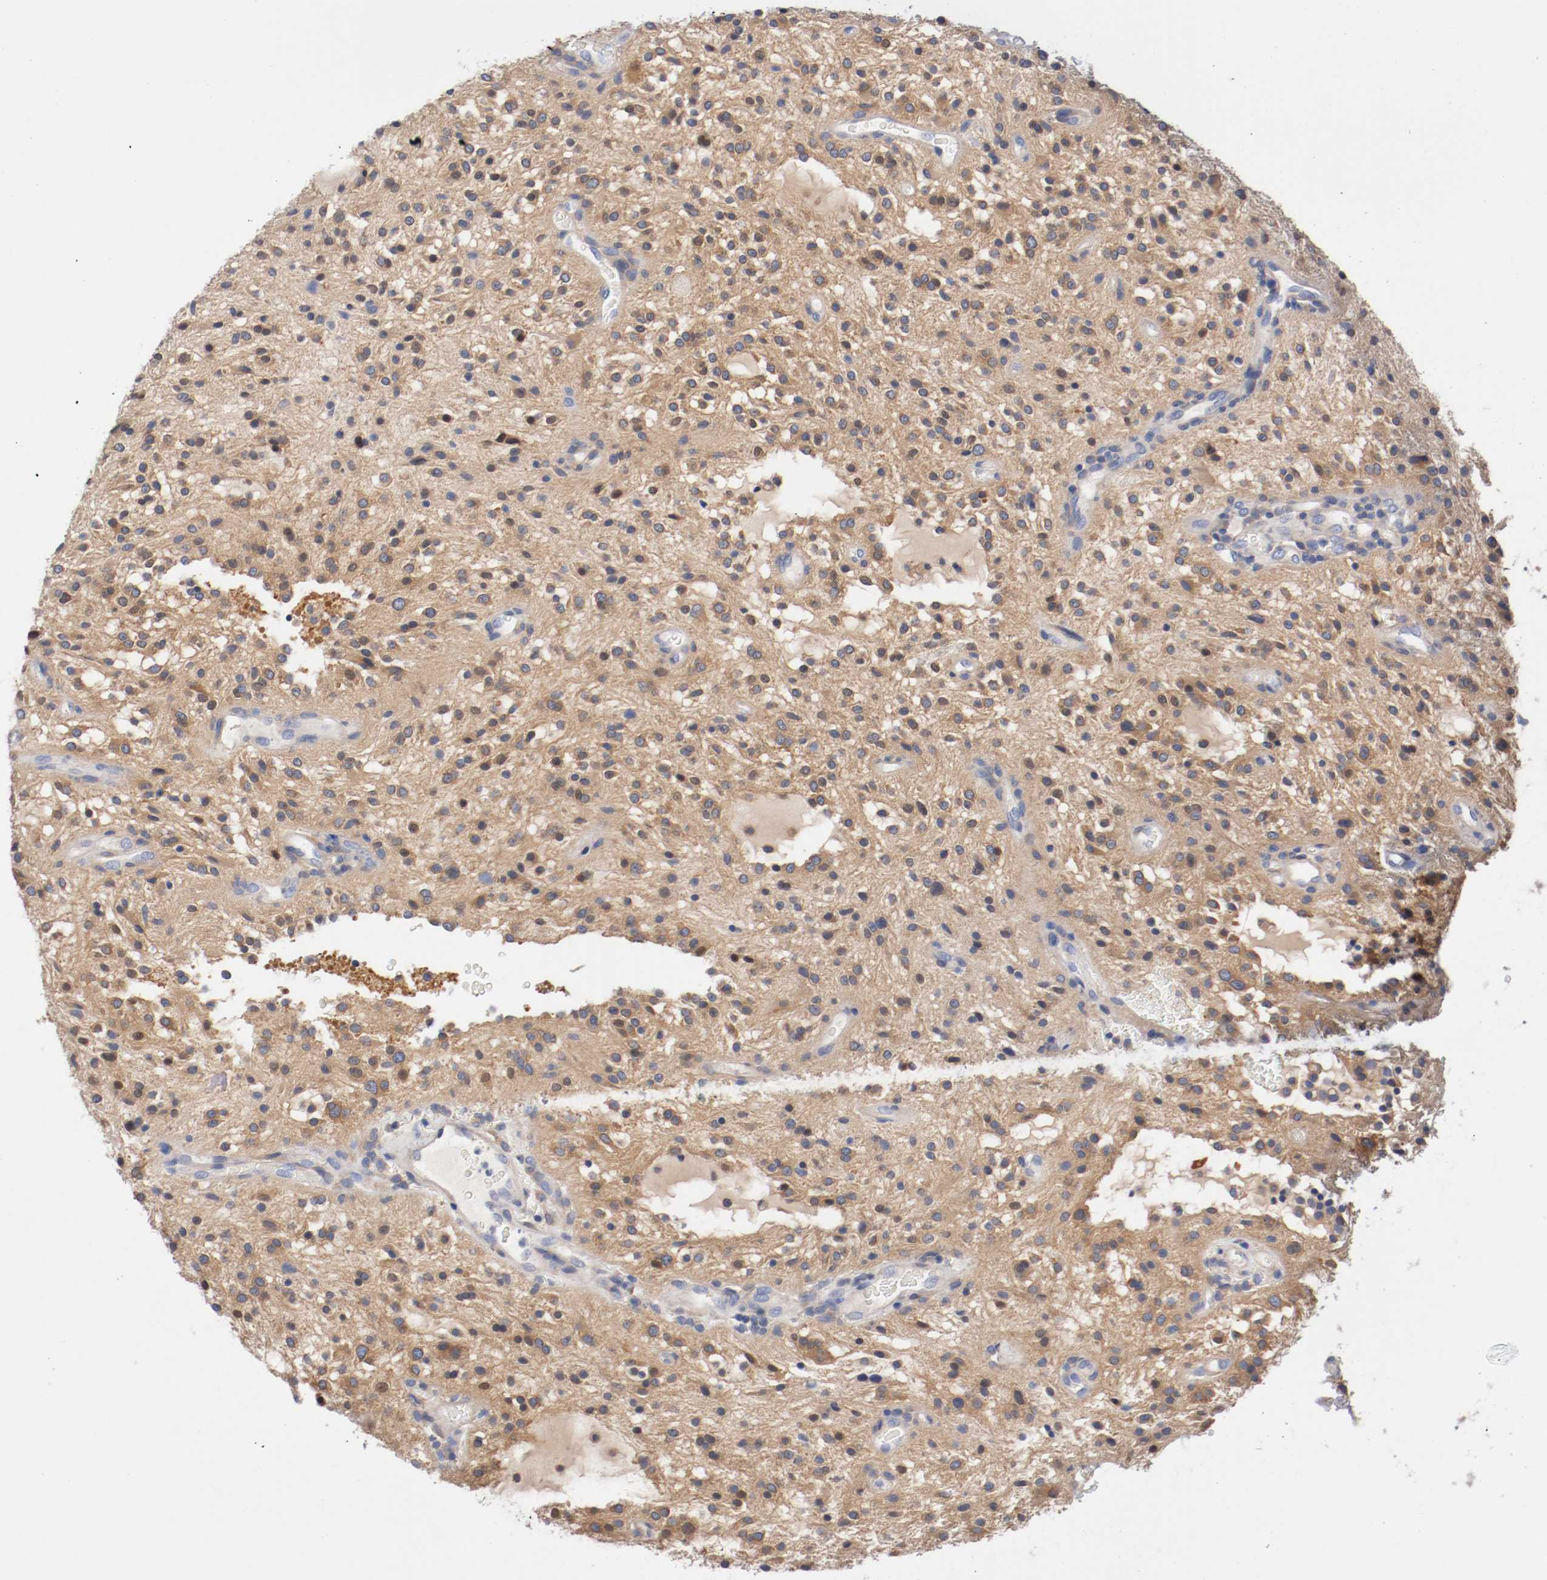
{"staining": {"intensity": "moderate", "quantity": "25%-75%", "location": "cytoplasmic/membranous"}, "tissue": "glioma", "cell_type": "Tumor cells", "image_type": "cancer", "snomed": [{"axis": "morphology", "description": "Glioma, malignant, NOS"}, {"axis": "topography", "description": "Cerebellum"}], "caption": "Protein expression analysis of human glioma (malignant) reveals moderate cytoplasmic/membranous staining in about 25%-75% of tumor cells.", "gene": "HGS", "patient": {"sex": "female", "age": 10}}